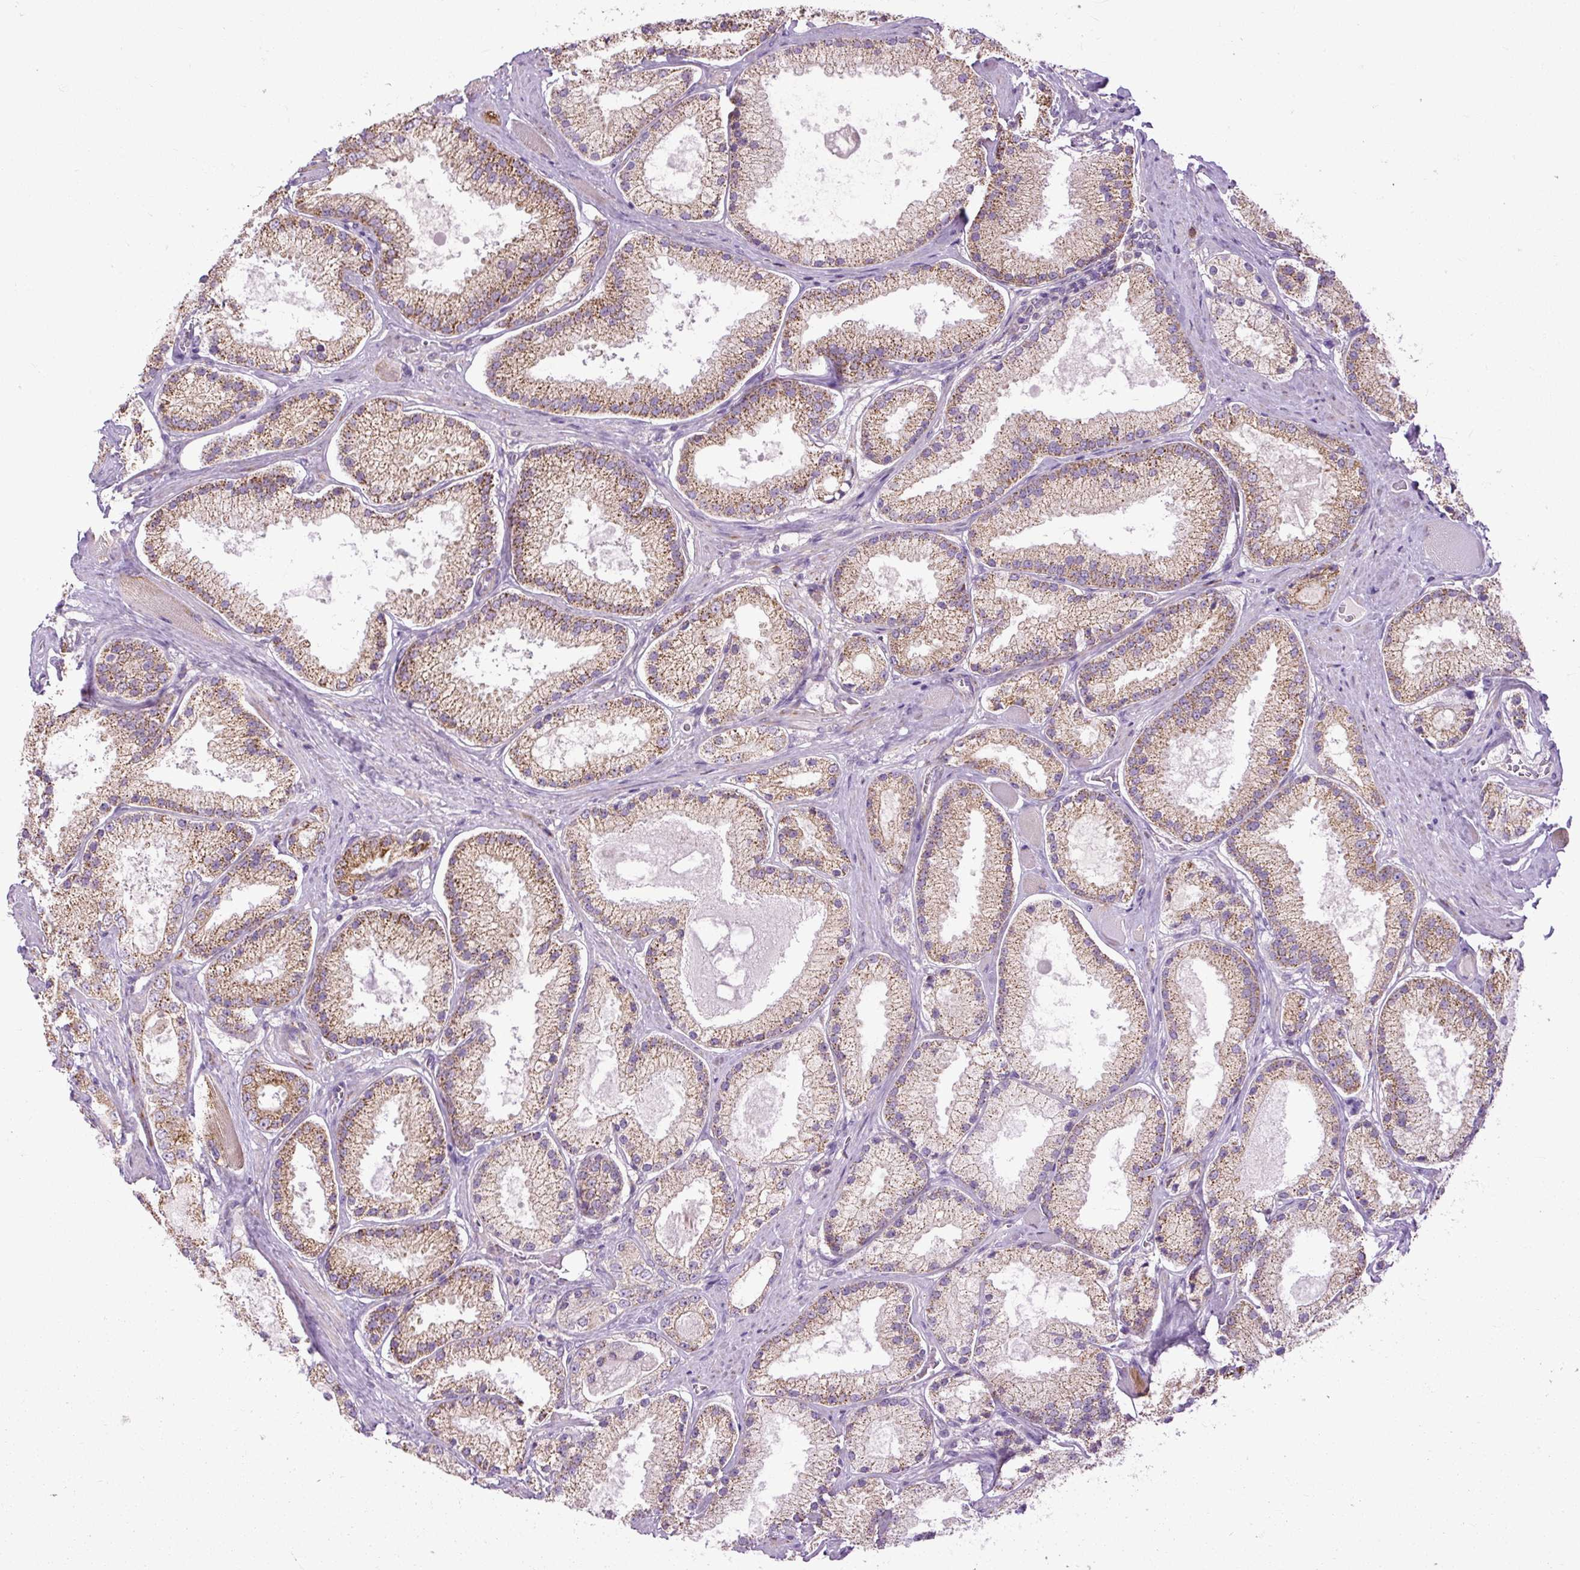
{"staining": {"intensity": "moderate", "quantity": ">75%", "location": "cytoplasmic/membranous"}, "tissue": "prostate cancer", "cell_type": "Tumor cells", "image_type": "cancer", "snomed": [{"axis": "morphology", "description": "Adenocarcinoma, High grade"}, {"axis": "topography", "description": "Prostate"}], "caption": "Immunohistochemistry (IHC) of prostate cancer exhibits medium levels of moderate cytoplasmic/membranous expression in approximately >75% of tumor cells.", "gene": "TM2D3", "patient": {"sex": "male", "age": 68}}